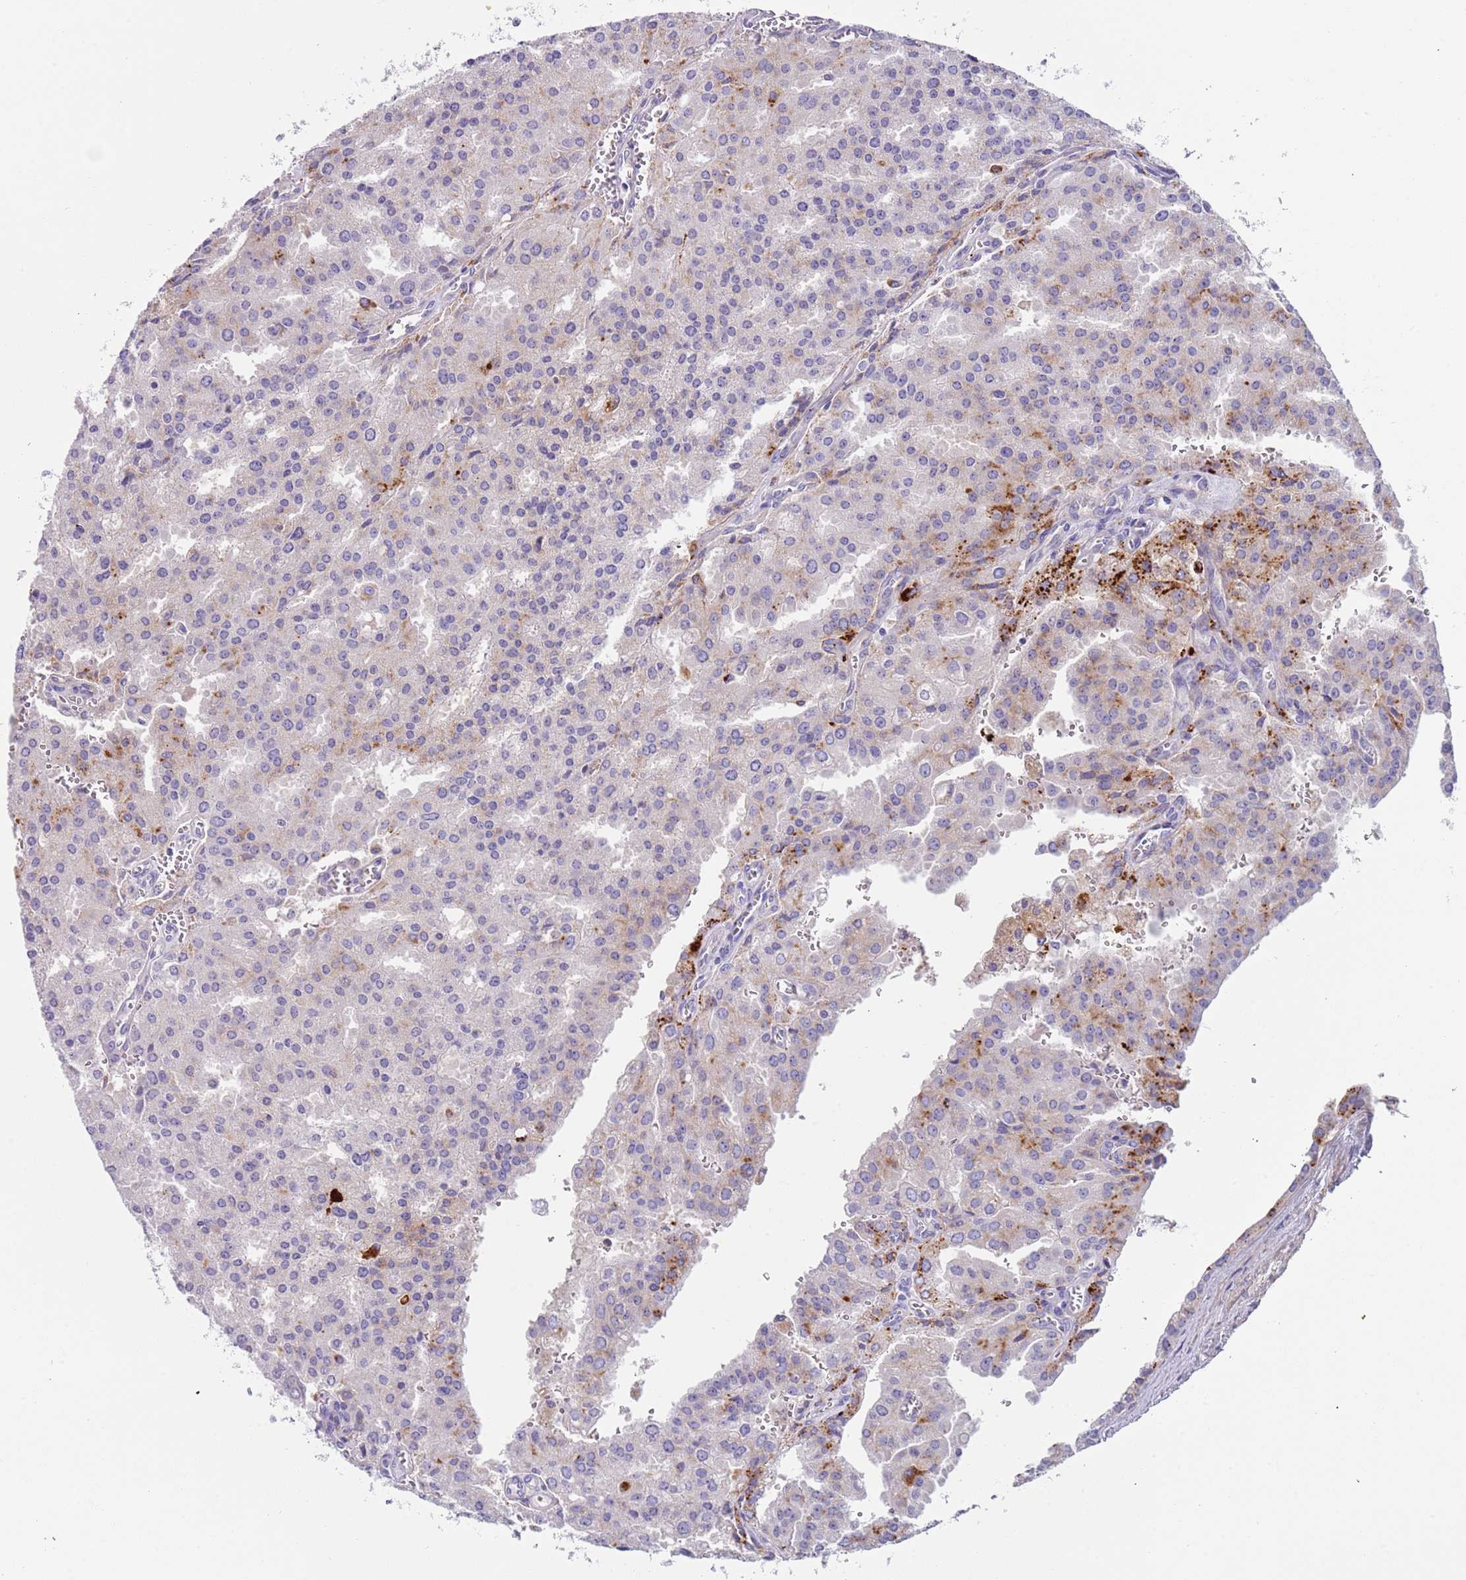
{"staining": {"intensity": "strong", "quantity": "<25%", "location": "cytoplasmic/membranous"}, "tissue": "prostate cancer", "cell_type": "Tumor cells", "image_type": "cancer", "snomed": [{"axis": "morphology", "description": "Adenocarcinoma, High grade"}, {"axis": "topography", "description": "Prostate"}], "caption": "Immunohistochemistry (DAB) staining of prostate cancer demonstrates strong cytoplasmic/membranous protein positivity in approximately <25% of tumor cells. The protein of interest is shown in brown color, while the nuclei are stained blue.", "gene": "LRRN3", "patient": {"sex": "male", "age": 68}}